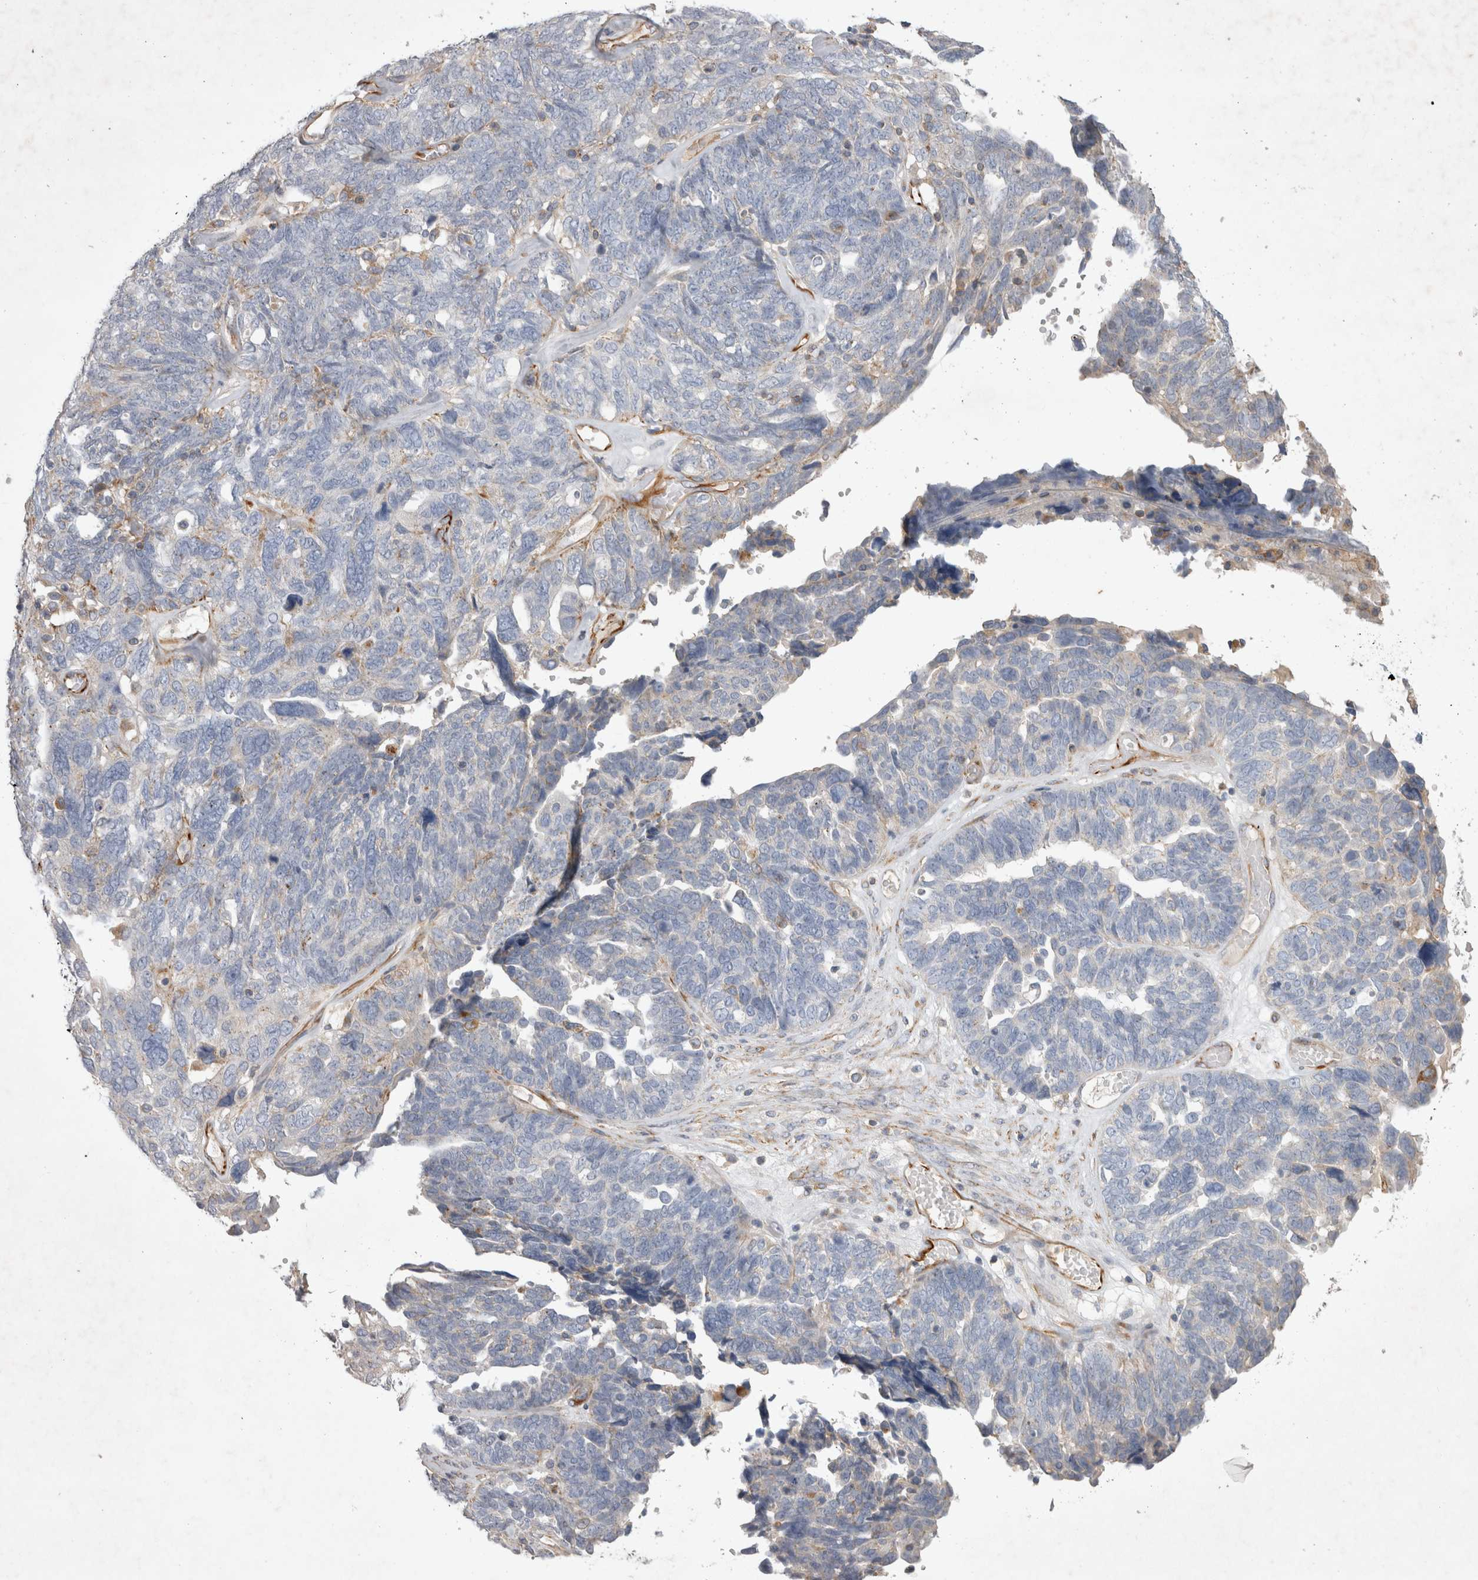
{"staining": {"intensity": "negative", "quantity": "none", "location": "none"}, "tissue": "ovarian cancer", "cell_type": "Tumor cells", "image_type": "cancer", "snomed": [{"axis": "morphology", "description": "Cystadenocarcinoma, serous, NOS"}, {"axis": "topography", "description": "Ovary"}], "caption": "This is a micrograph of IHC staining of ovarian serous cystadenocarcinoma, which shows no positivity in tumor cells.", "gene": "STRADB", "patient": {"sex": "female", "age": 79}}